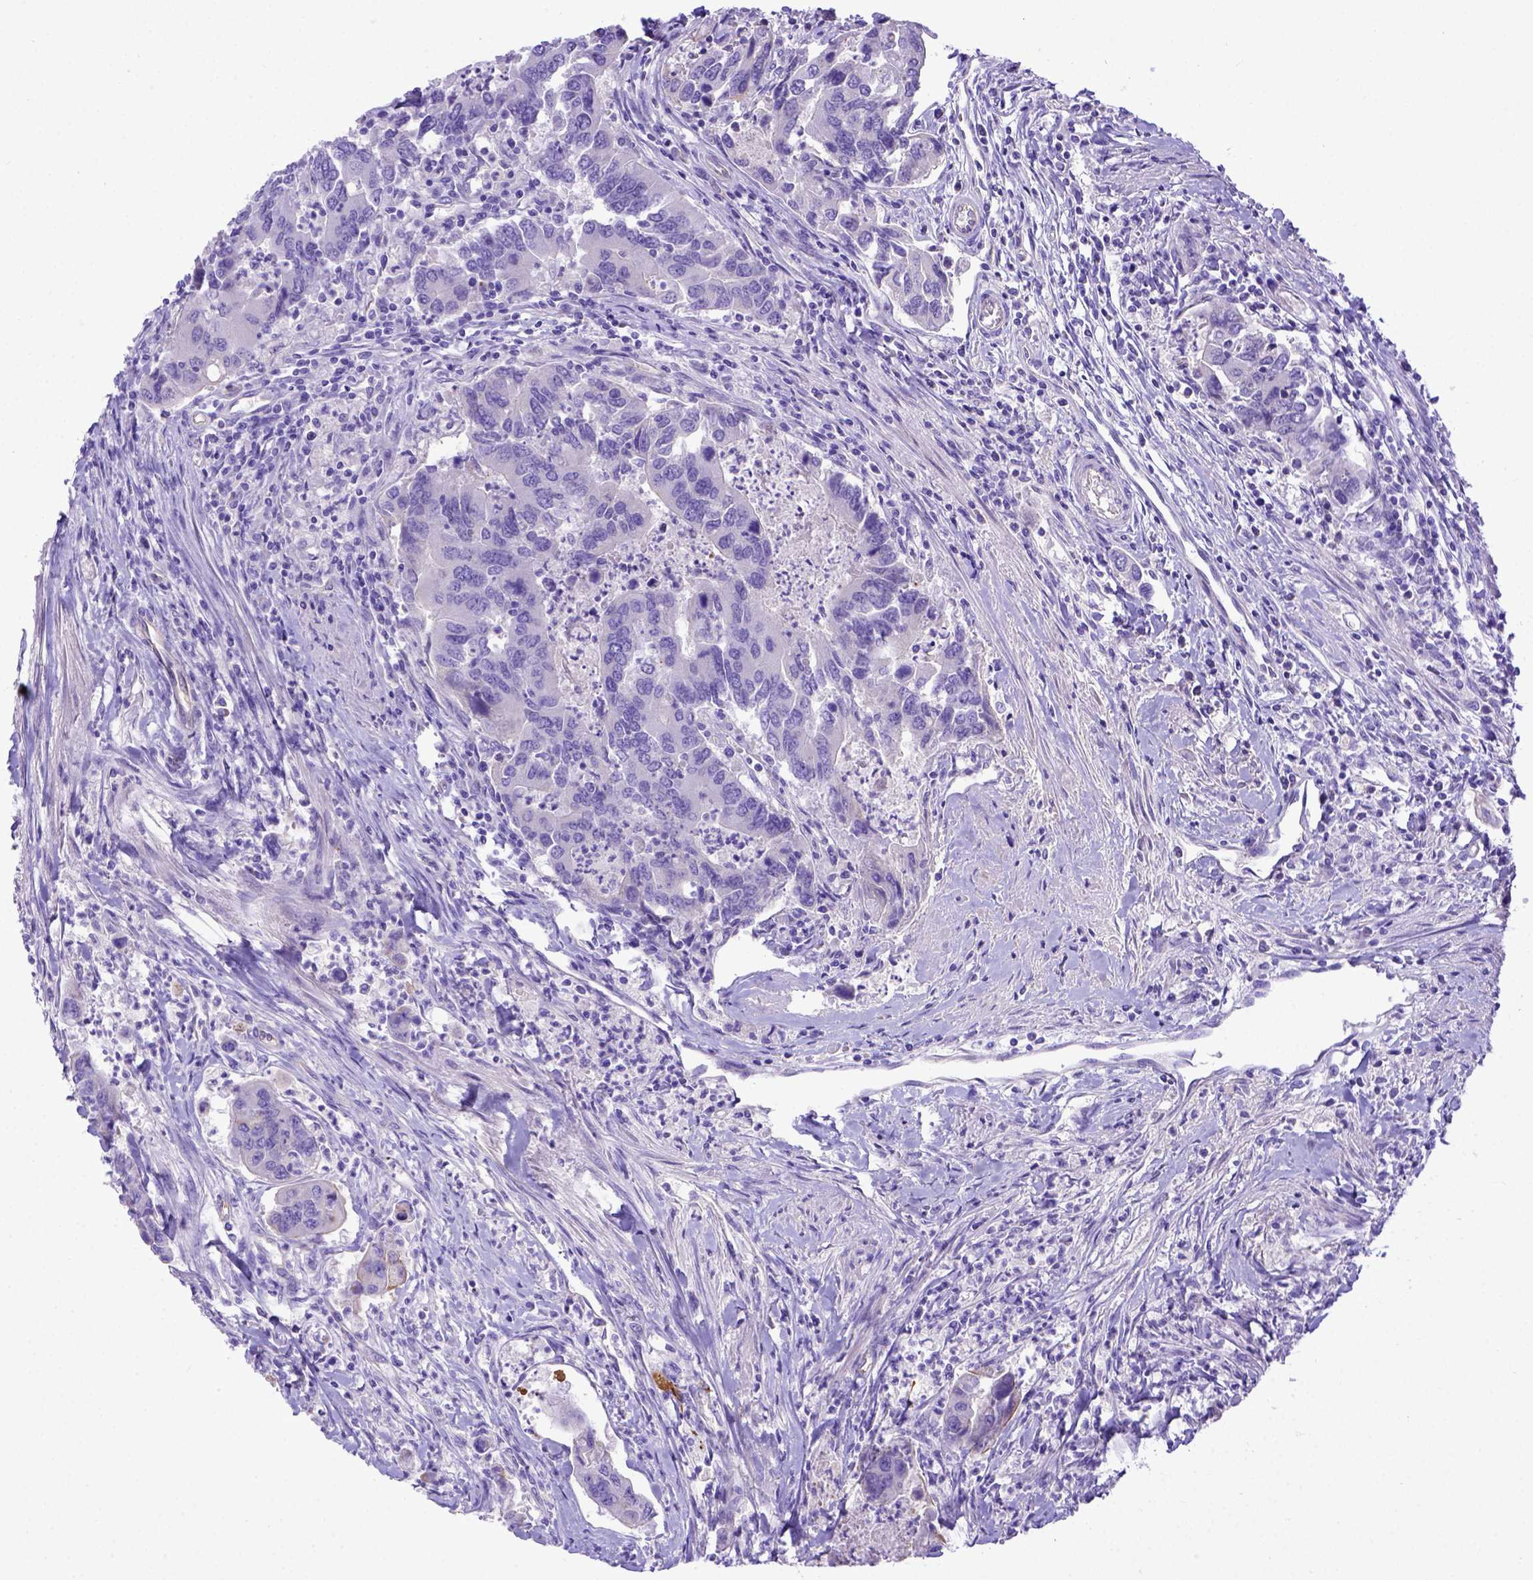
{"staining": {"intensity": "negative", "quantity": "none", "location": "none"}, "tissue": "colorectal cancer", "cell_type": "Tumor cells", "image_type": "cancer", "snomed": [{"axis": "morphology", "description": "Adenocarcinoma, NOS"}, {"axis": "topography", "description": "Colon"}], "caption": "There is no significant expression in tumor cells of colorectal cancer (adenocarcinoma).", "gene": "LRRC18", "patient": {"sex": "female", "age": 67}}